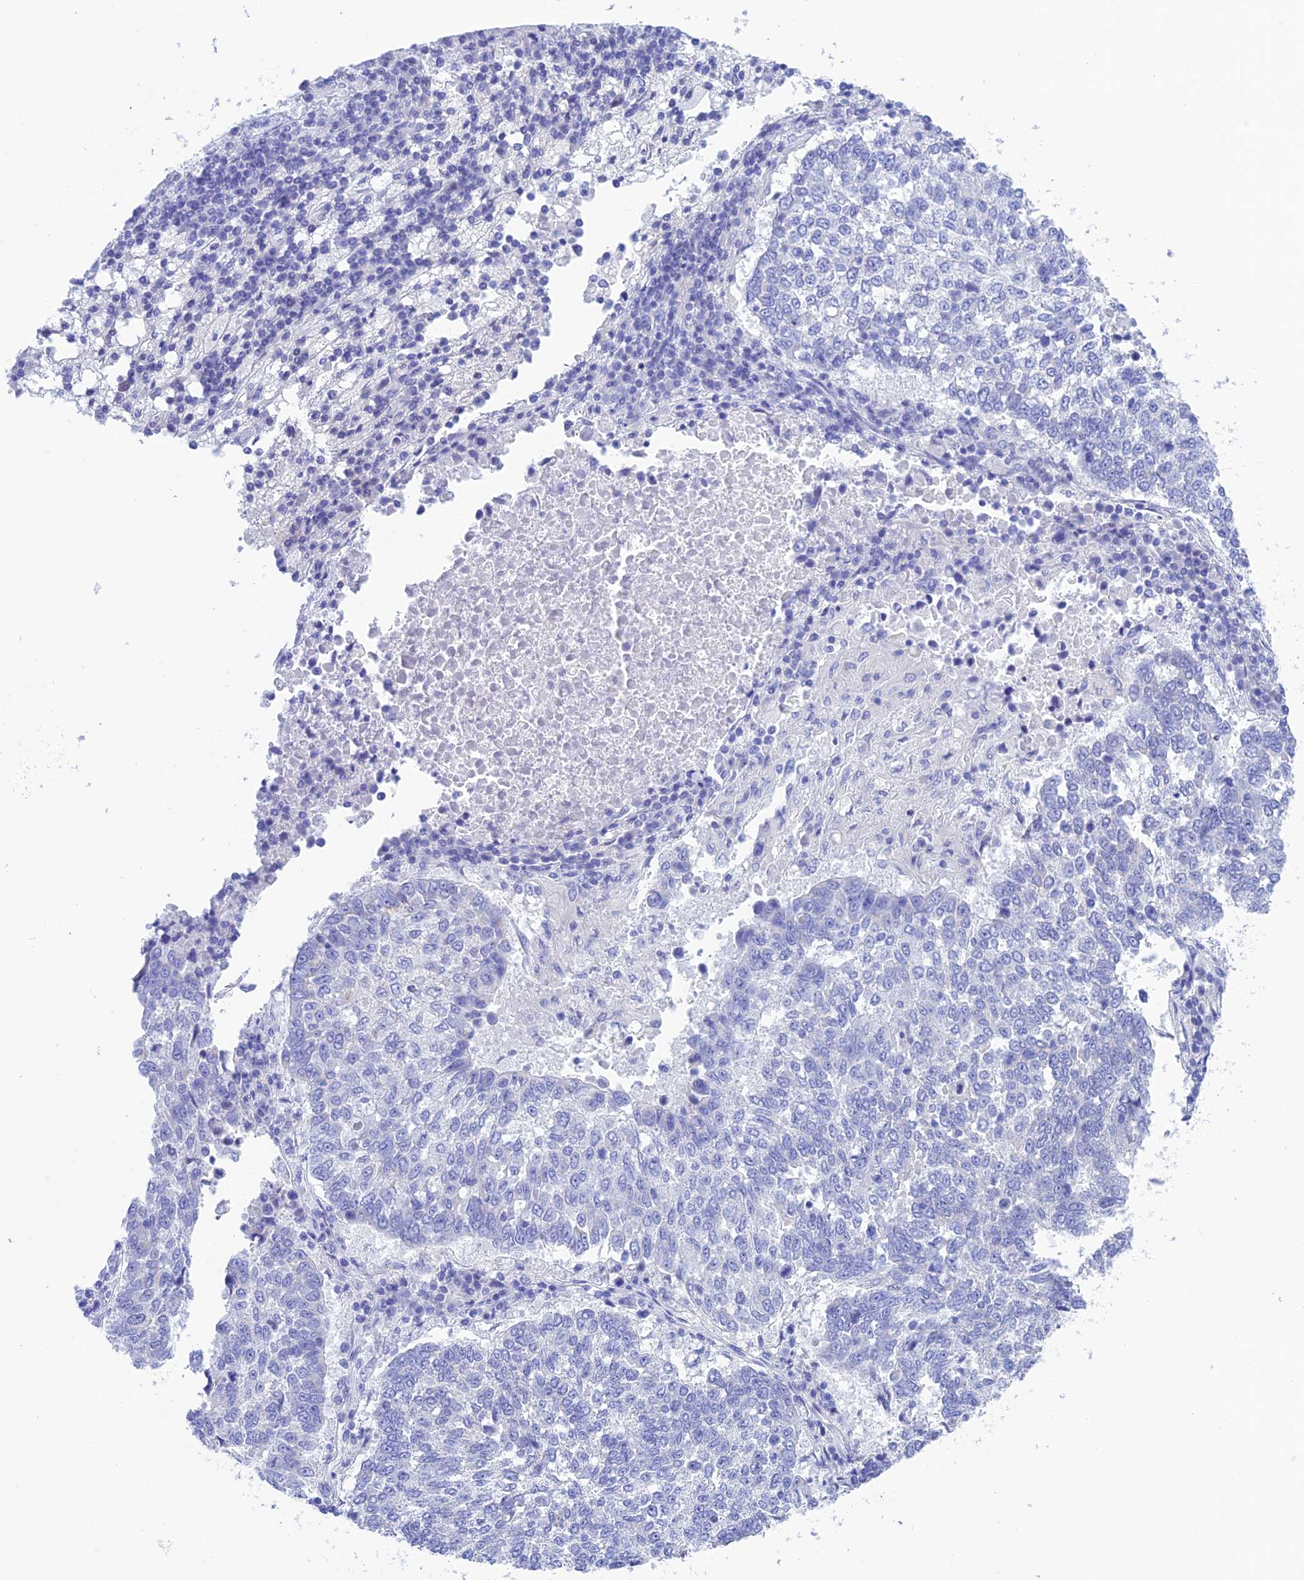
{"staining": {"intensity": "negative", "quantity": "none", "location": "none"}, "tissue": "lung cancer", "cell_type": "Tumor cells", "image_type": "cancer", "snomed": [{"axis": "morphology", "description": "Squamous cell carcinoma, NOS"}, {"axis": "topography", "description": "Lung"}], "caption": "The immunohistochemistry (IHC) micrograph has no significant staining in tumor cells of lung squamous cell carcinoma tissue.", "gene": "NXPE4", "patient": {"sex": "male", "age": 73}}